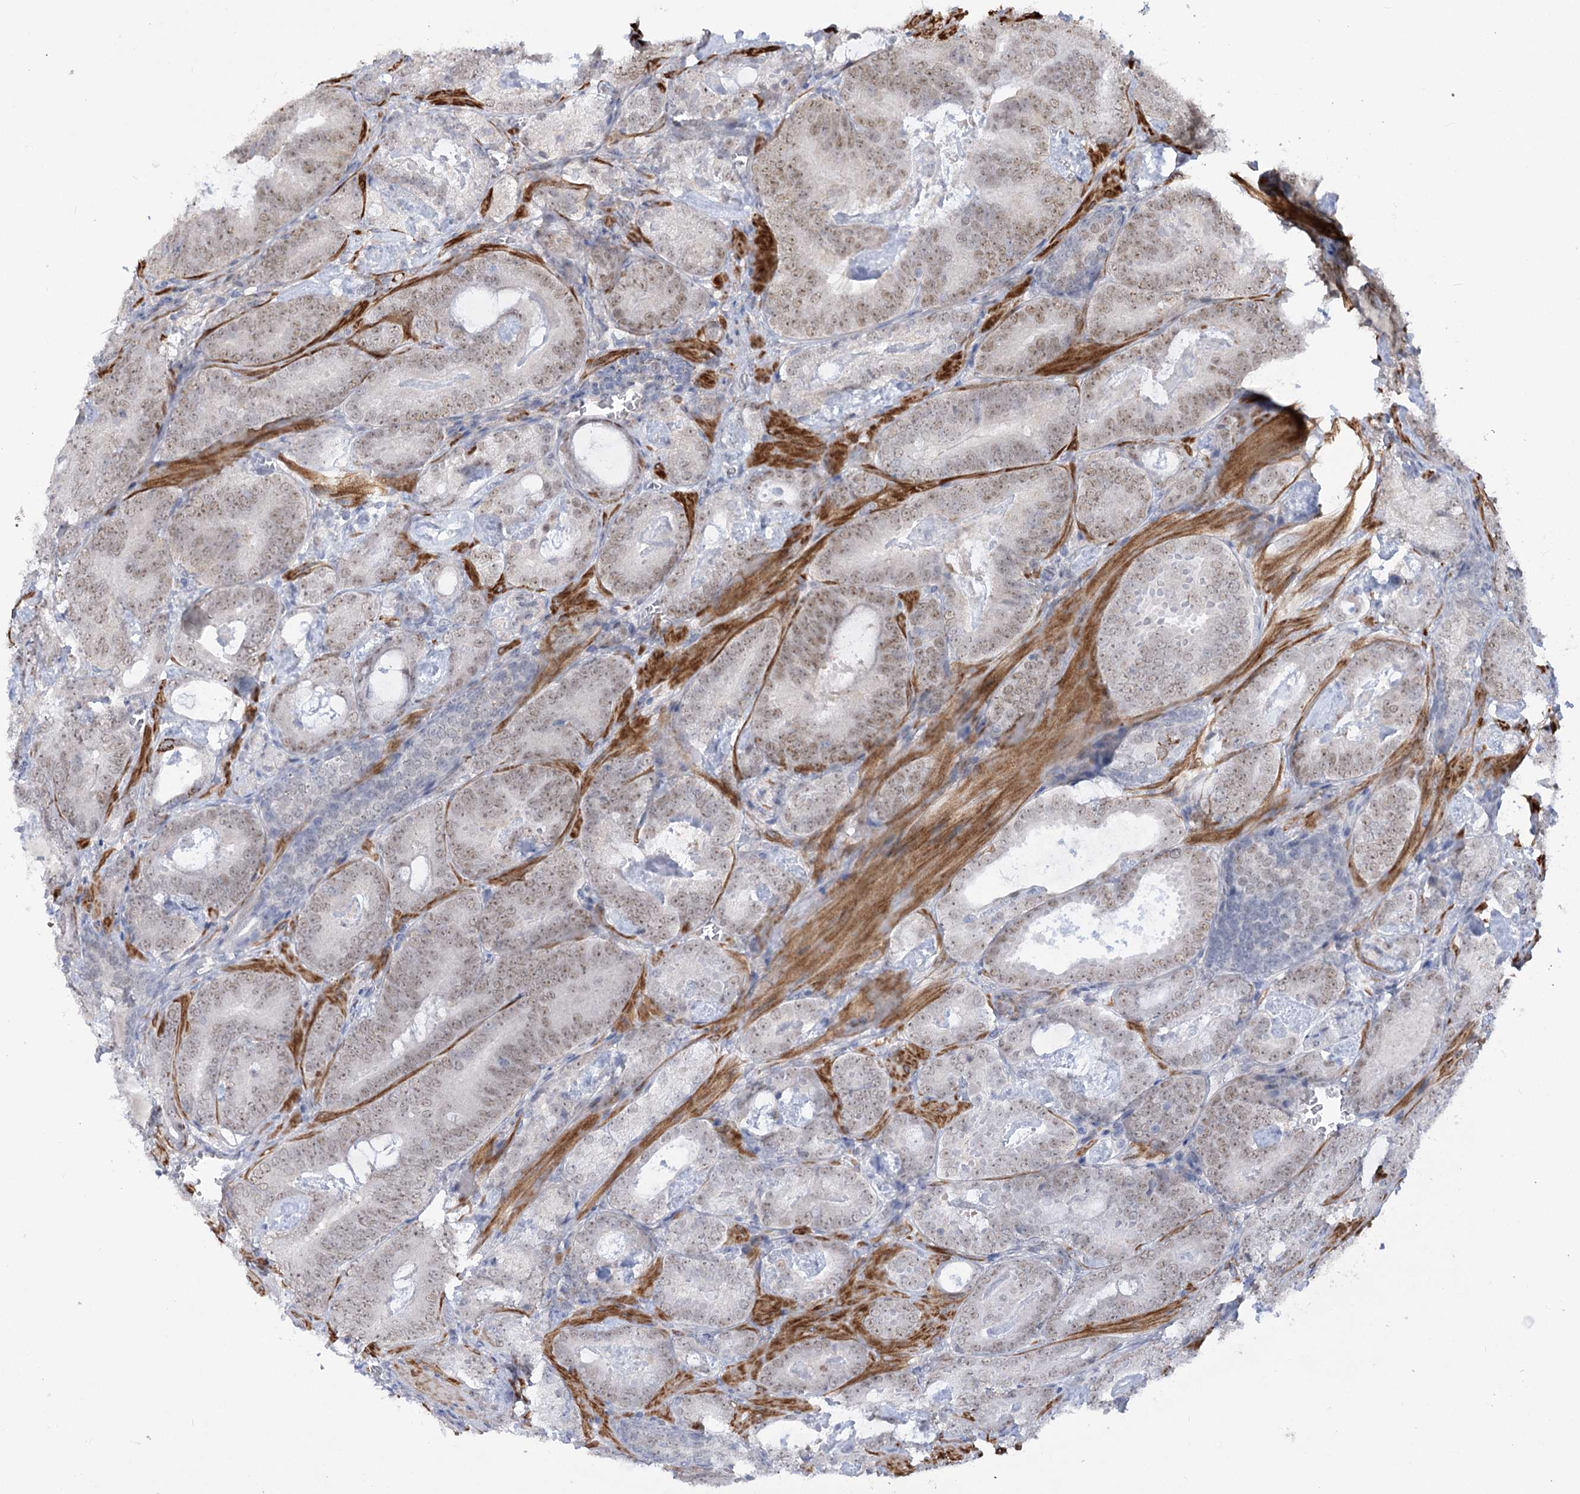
{"staining": {"intensity": "weak", "quantity": ">75%", "location": "nuclear"}, "tissue": "prostate cancer", "cell_type": "Tumor cells", "image_type": "cancer", "snomed": [{"axis": "morphology", "description": "Adenocarcinoma, Low grade"}, {"axis": "topography", "description": "Prostate"}], "caption": "Prostate cancer (adenocarcinoma (low-grade)) stained with a protein marker shows weak staining in tumor cells.", "gene": "ZSCAN23", "patient": {"sex": "male", "age": 60}}